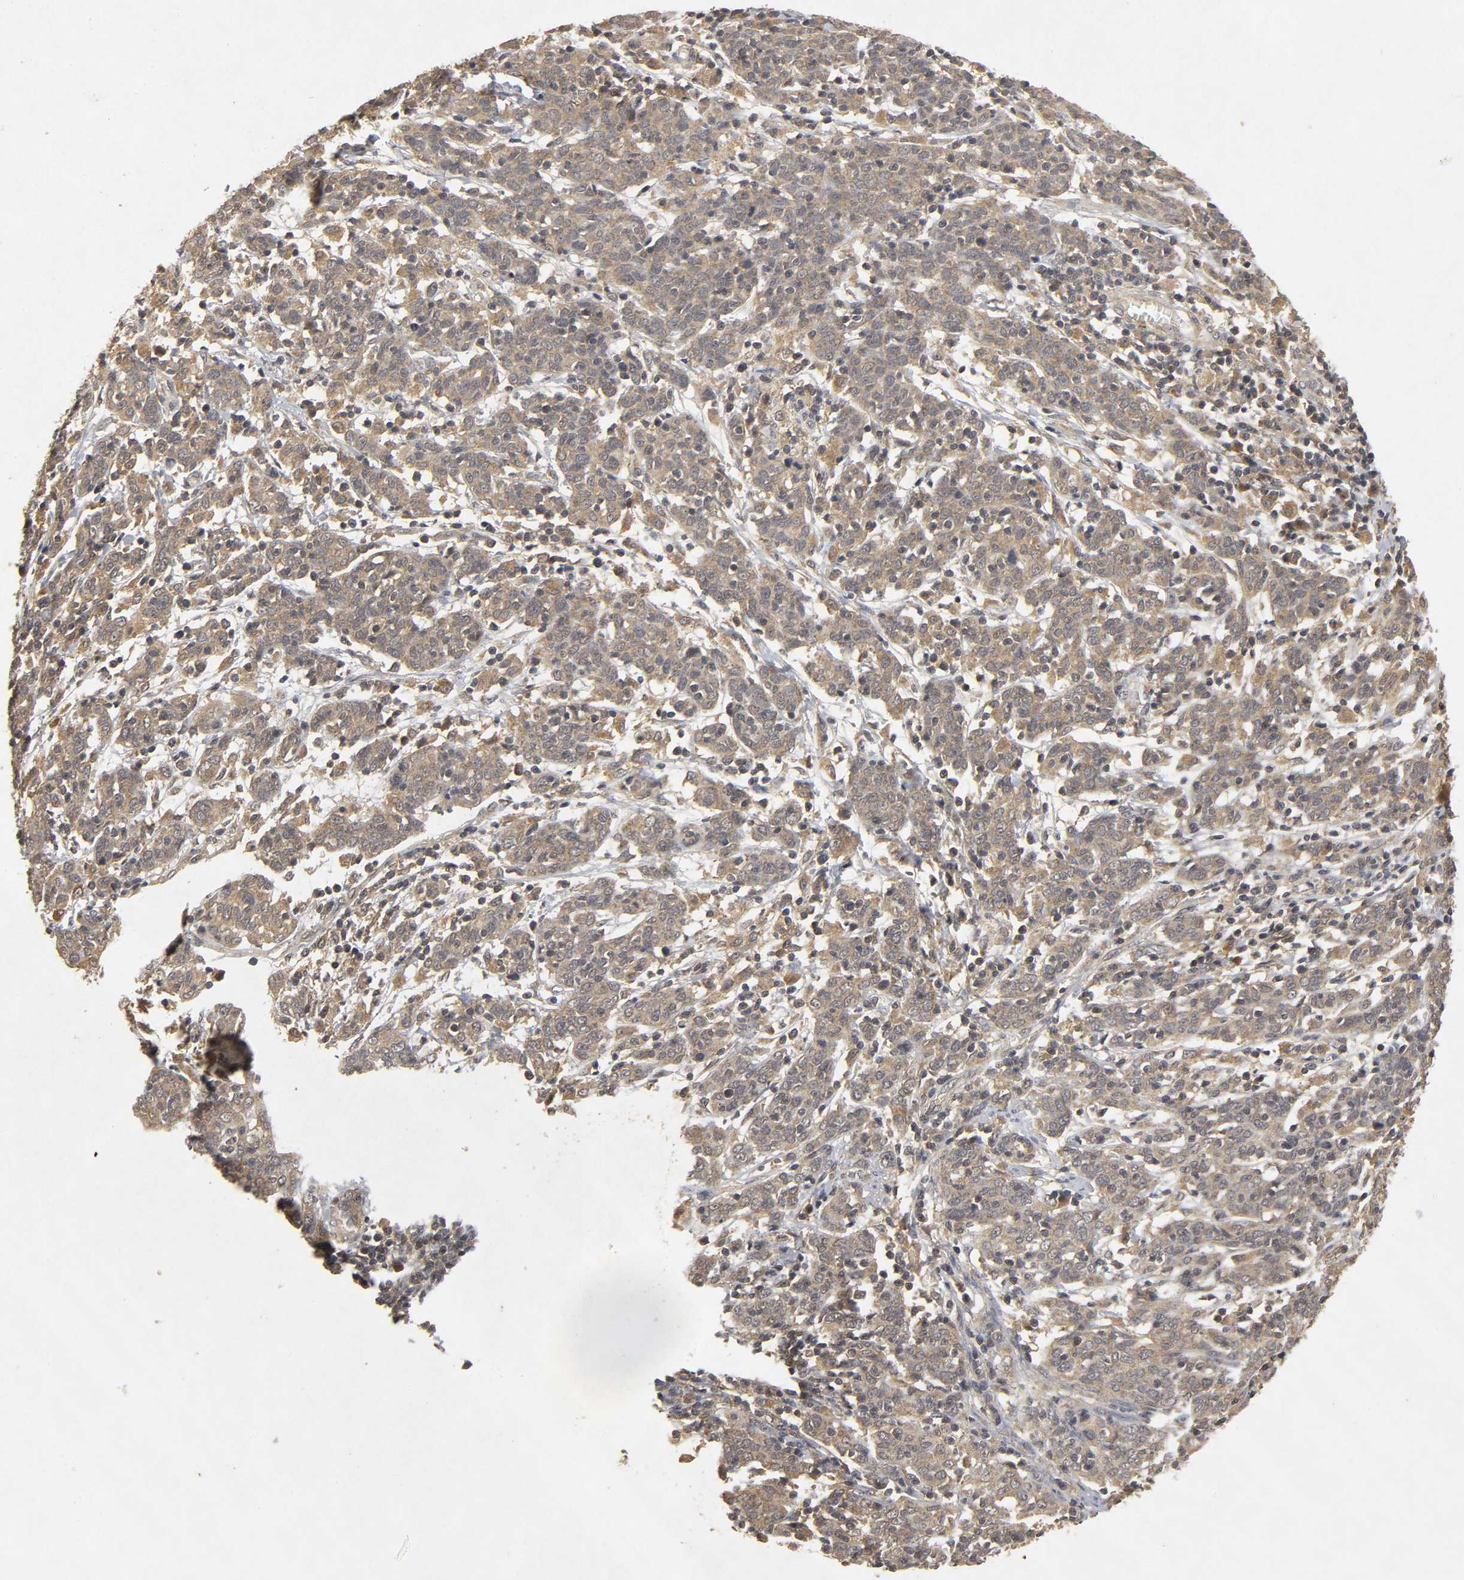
{"staining": {"intensity": "weak", "quantity": ">75%", "location": "cytoplasmic/membranous"}, "tissue": "cervical cancer", "cell_type": "Tumor cells", "image_type": "cancer", "snomed": [{"axis": "morphology", "description": "Normal tissue, NOS"}, {"axis": "morphology", "description": "Squamous cell carcinoma, NOS"}, {"axis": "topography", "description": "Cervix"}], "caption": "Immunohistochemical staining of human cervical cancer (squamous cell carcinoma) shows low levels of weak cytoplasmic/membranous staining in about >75% of tumor cells.", "gene": "TRAF6", "patient": {"sex": "female", "age": 67}}